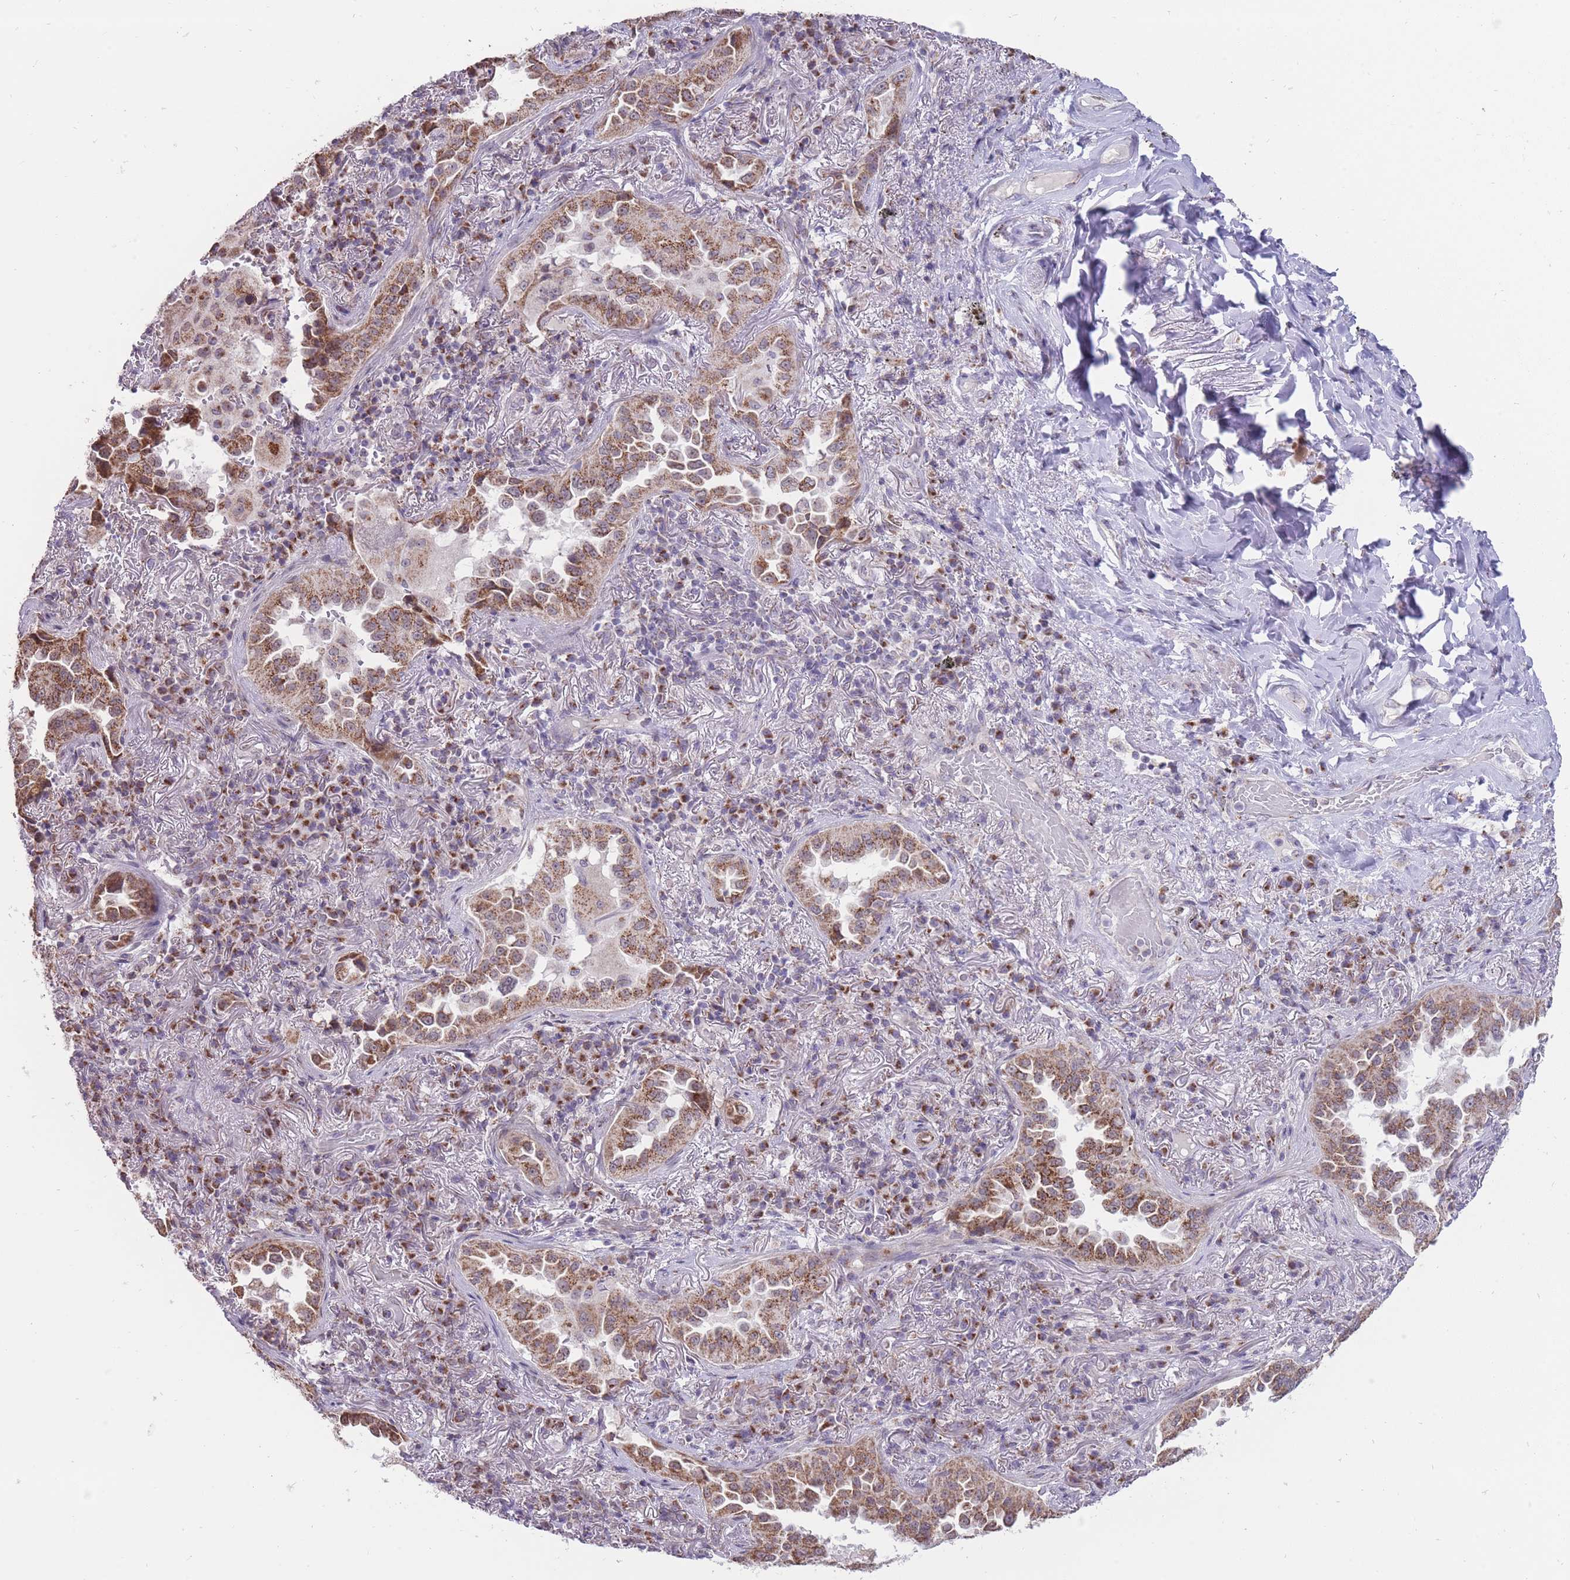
{"staining": {"intensity": "moderate", "quantity": ">75%", "location": "cytoplasmic/membranous"}, "tissue": "lung cancer", "cell_type": "Tumor cells", "image_type": "cancer", "snomed": [{"axis": "morphology", "description": "Adenocarcinoma, NOS"}, {"axis": "topography", "description": "Lung"}], "caption": "Lung adenocarcinoma stained with a protein marker exhibits moderate staining in tumor cells.", "gene": "NELL1", "patient": {"sex": "female", "age": 69}}